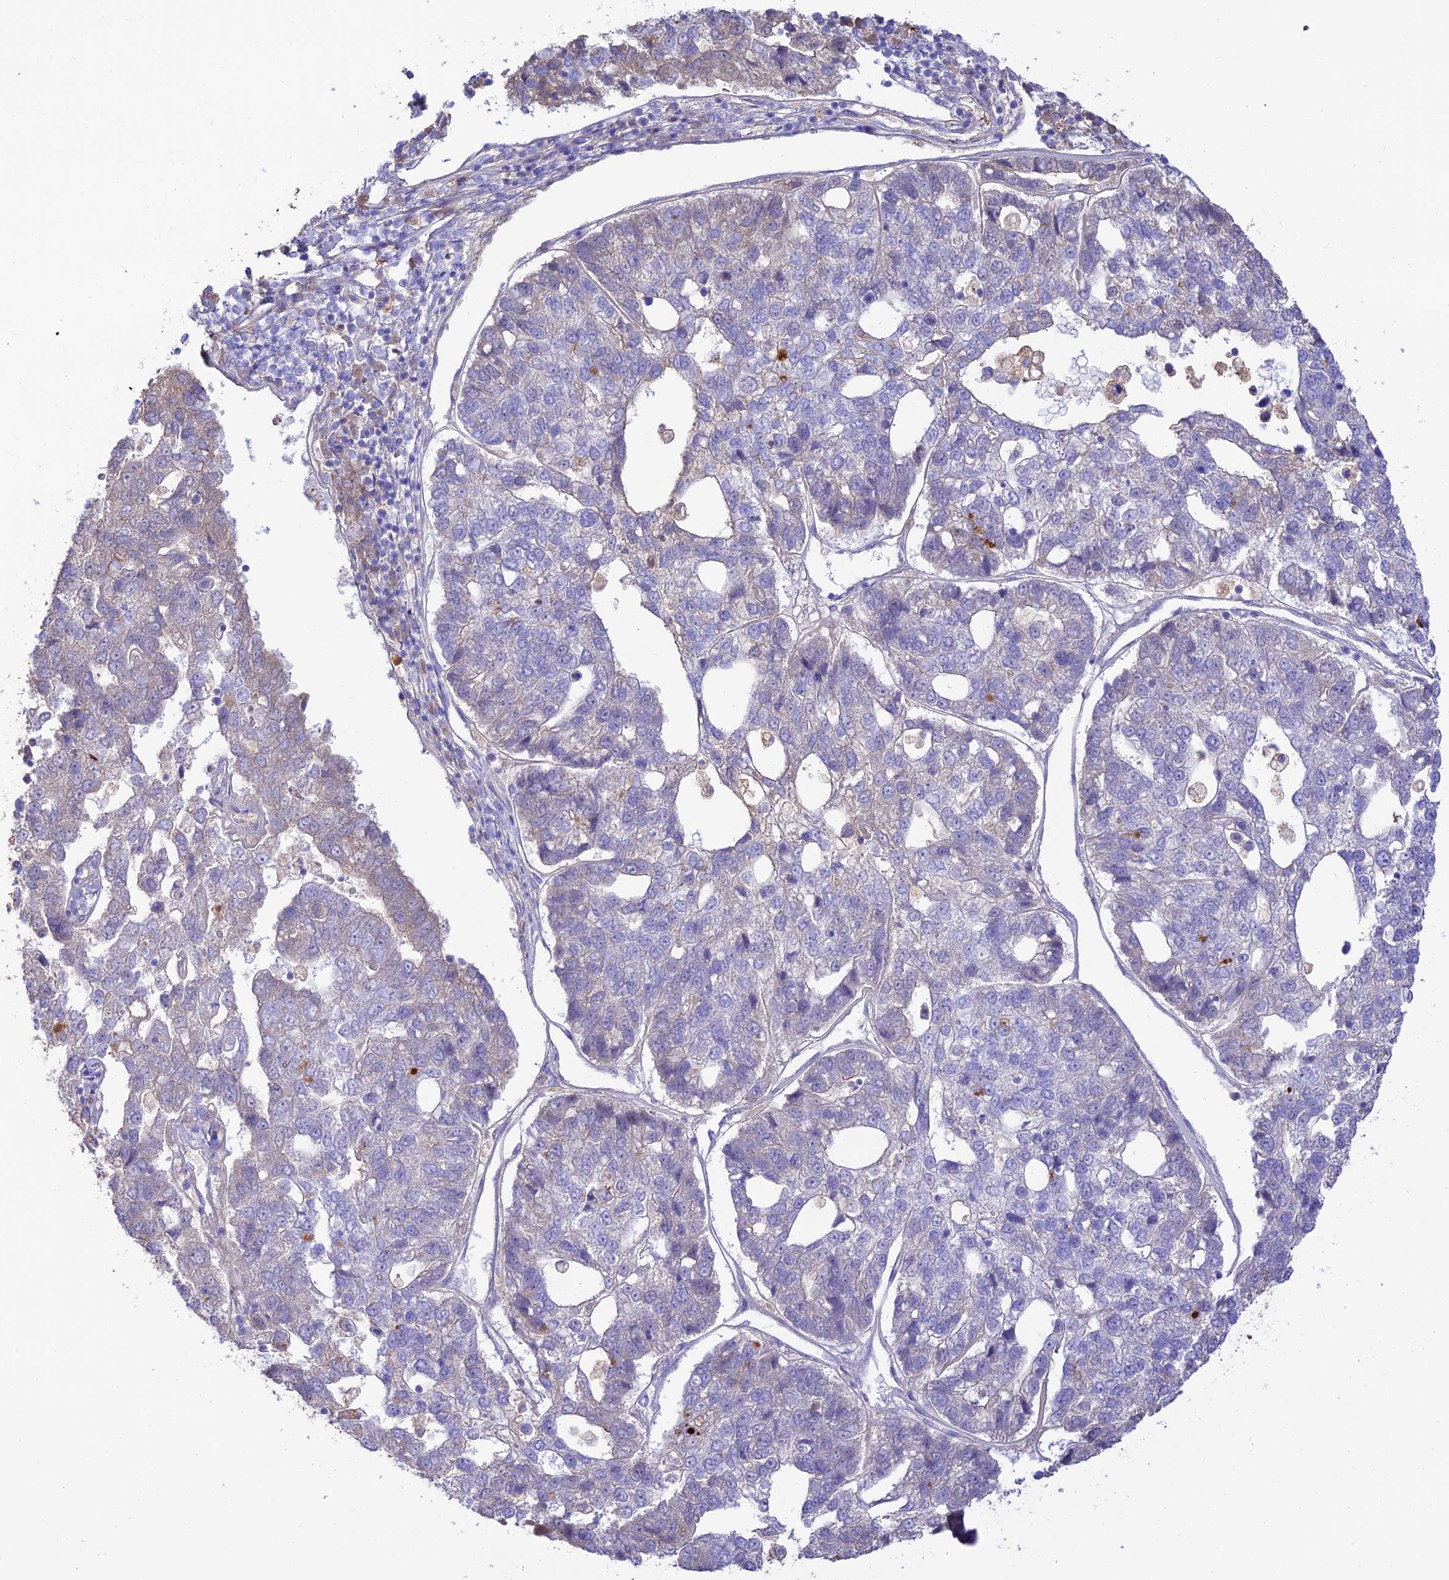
{"staining": {"intensity": "negative", "quantity": "none", "location": "none"}, "tissue": "pancreatic cancer", "cell_type": "Tumor cells", "image_type": "cancer", "snomed": [{"axis": "morphology", "description": "Adenocarcinoma, NOS"}, {"axis": "topography", "description": "Pancreas"}], "caption": "Immunohistochemistry (IHC) histopathology image of neoplastic tissue: human adenocarcinoma (pancreatic) stained with DAB exhibits no significant protein positivity in tumor cells.", "gene": "NLRP9", "patient": {"sex": "female", "age": 61}}